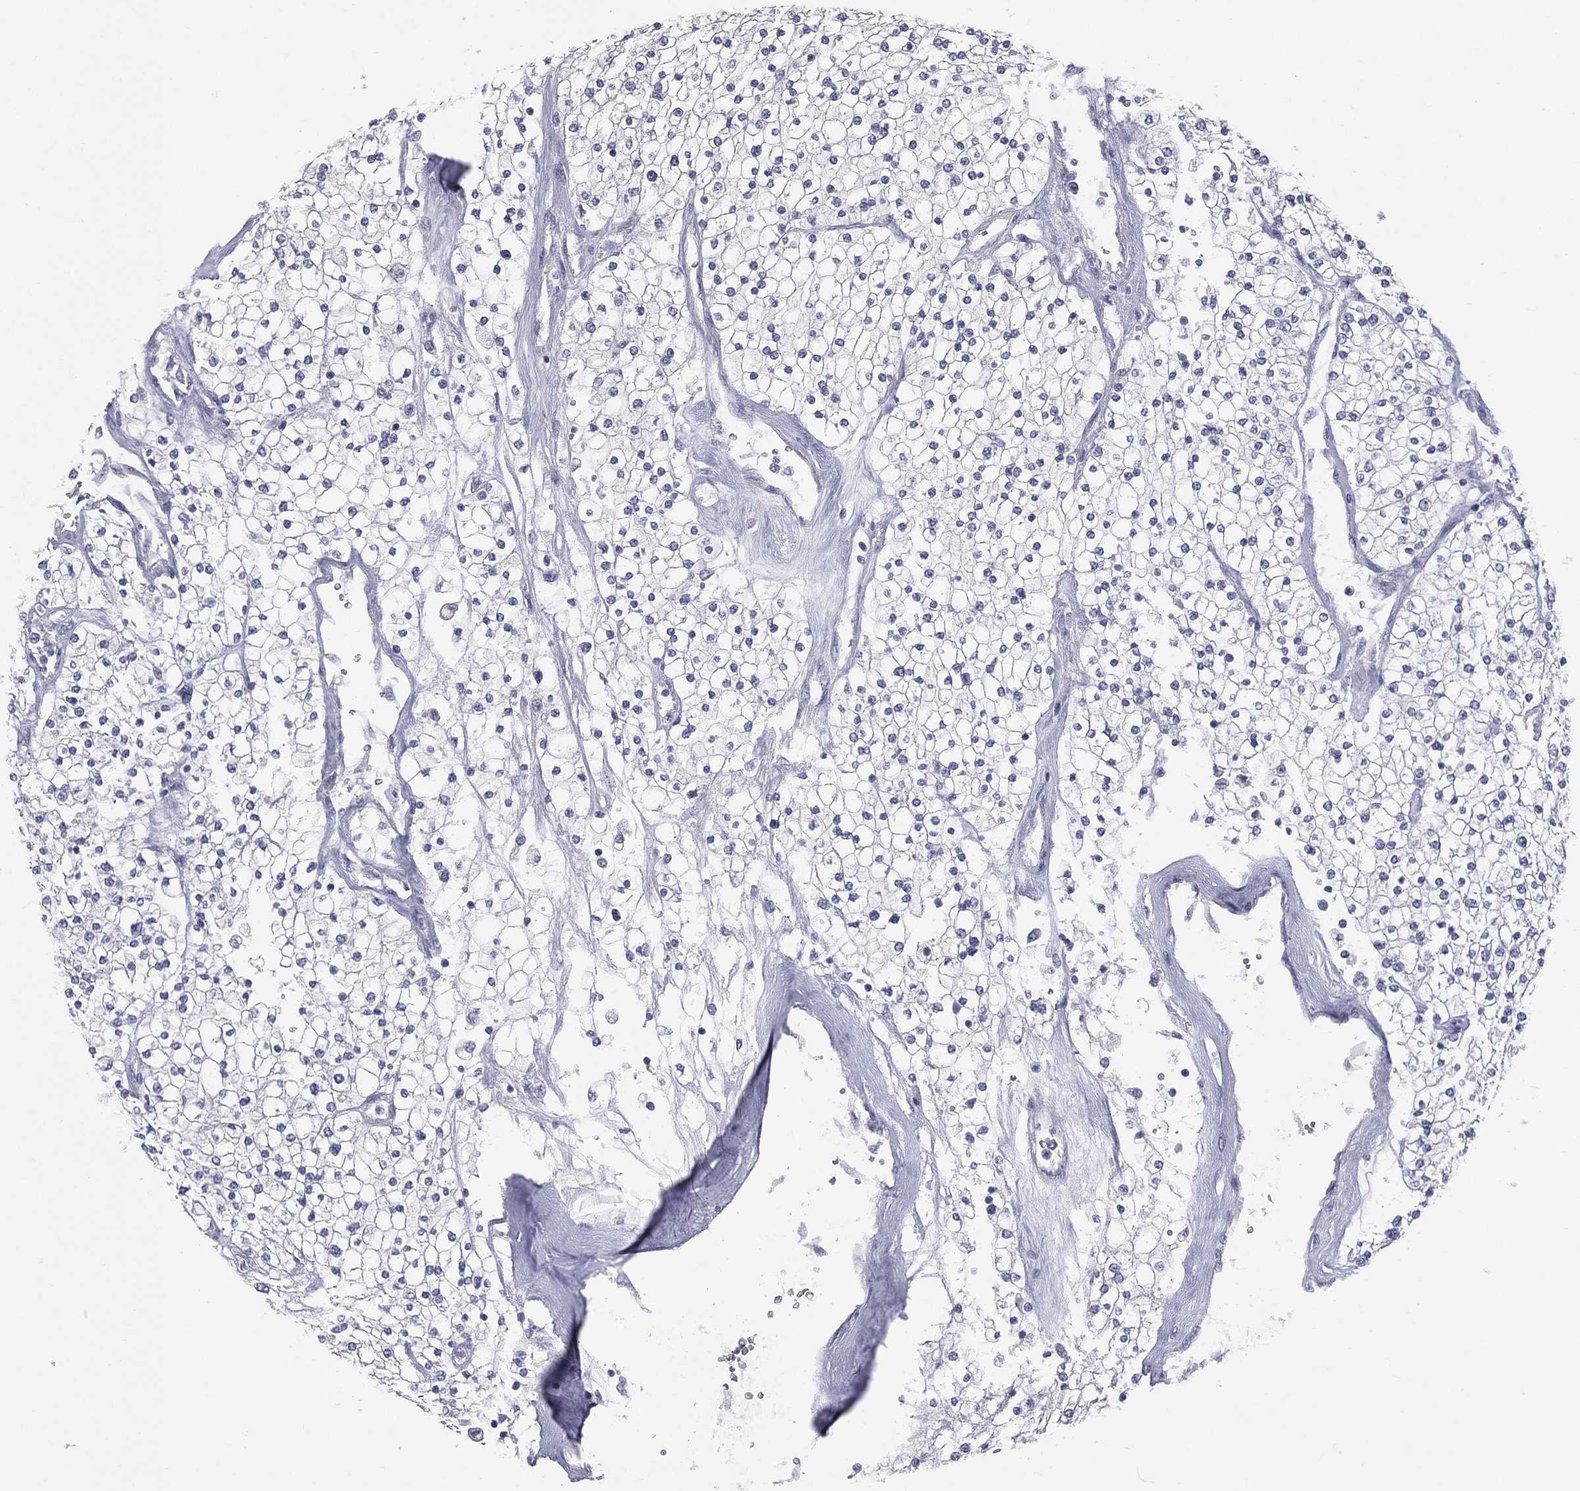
{"staining": {"intensity": "negative", "quantity": "none", "location": "none"}, "tissue": "renal cancer", "cell_type": "Tumor cells", "image_type": "cancer", "snomed": [{"axis": "morphology", "description": "Adenocarcinoma, NOS"}, {"axis": "topography", "description": "Kidney"}], "caption": "Histopathology image shows no significant protein expression in tumor cells of renal cancer (adenocarcinoma).", "gene": "STK31", "patient": {"sex": "male", "age": 80}}